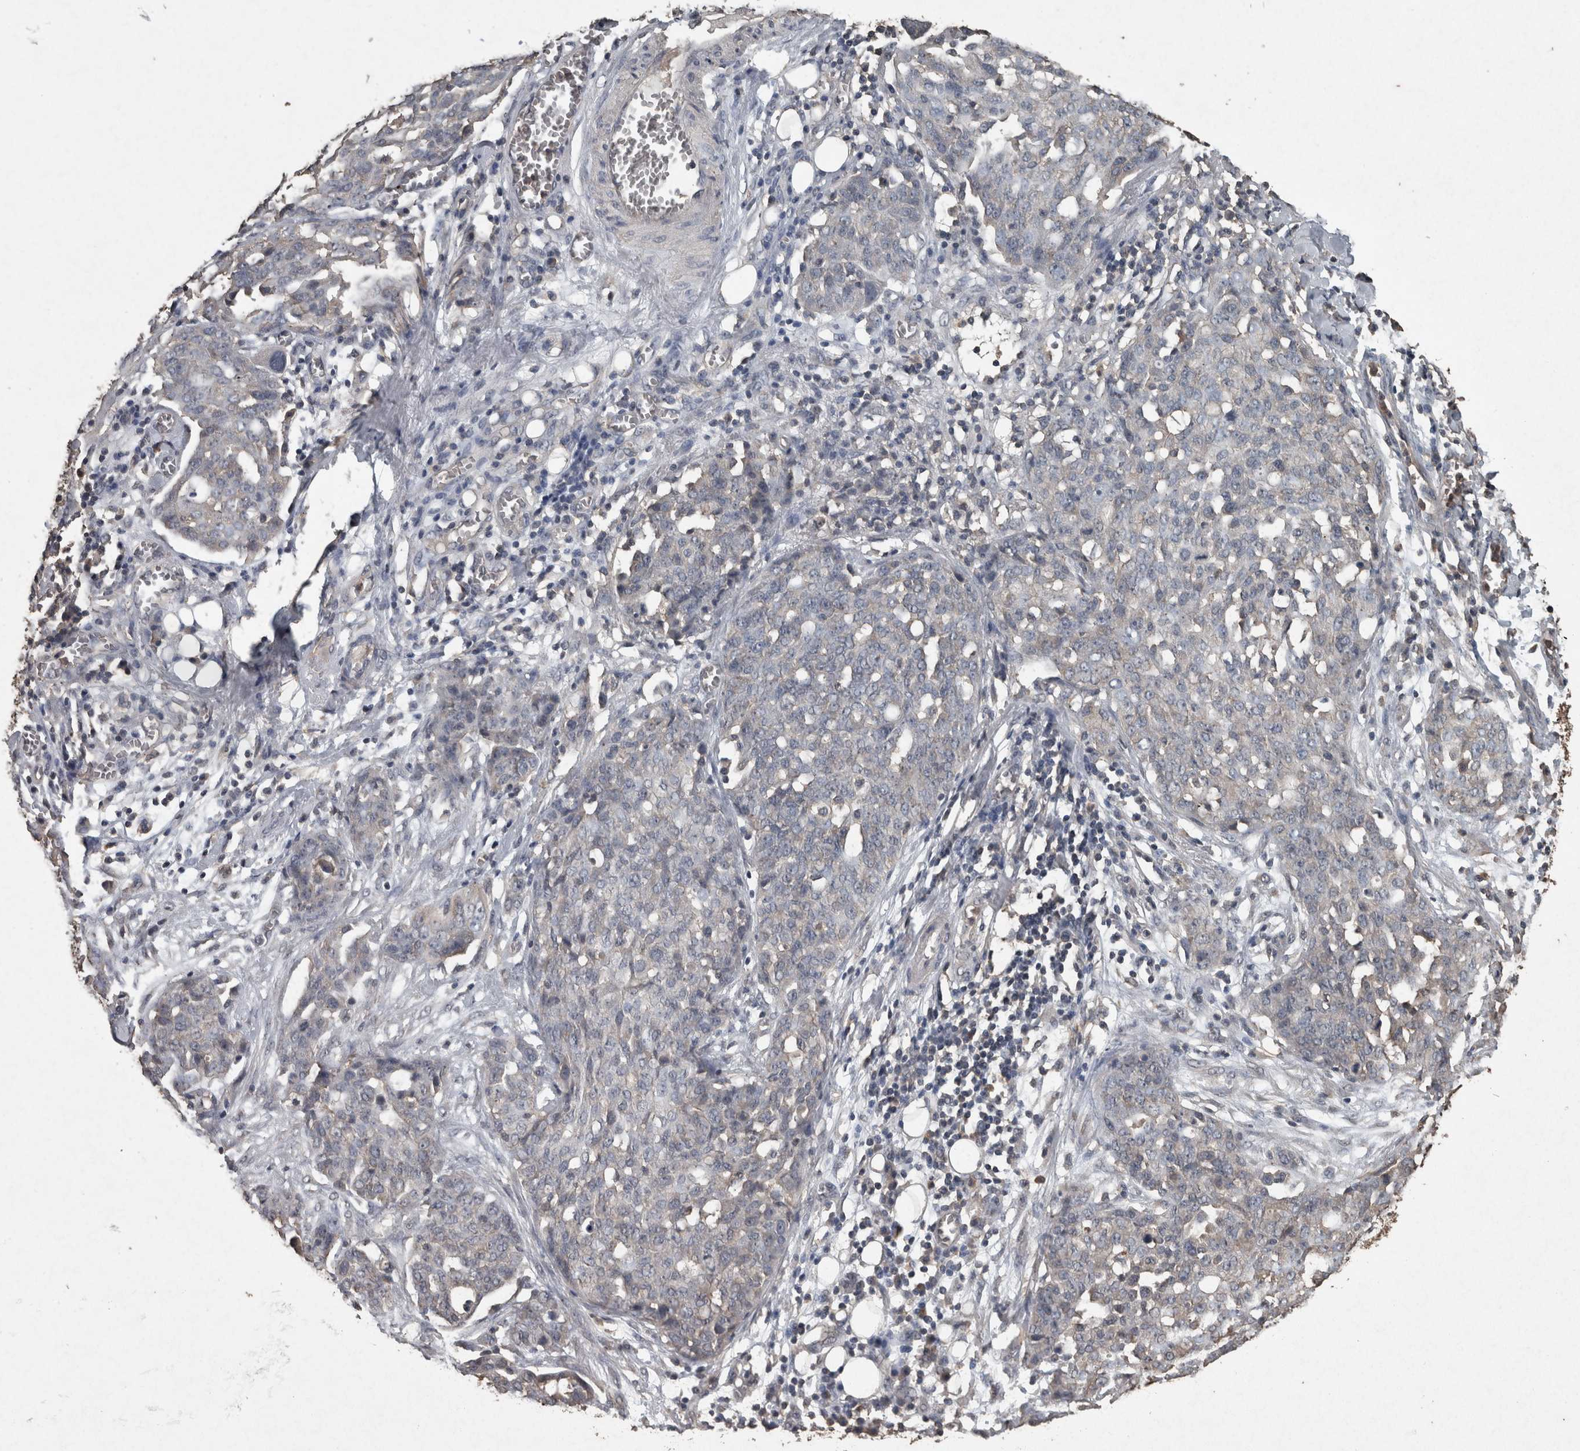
{"staining": {"intensity": "weak", "quantity": "<25%", "location": "cytoplasmic/membranous"}, "tissue": "ovarian cancer", "cell_type": "Tumor cells", "image_type": "cancer", "snomed": [{"axis": "morphology", "description": "Cystadenocarcinoma, serous, NOS"}, {"axis": "topography", "description": "Soft tissue"}, {"axis": "topography", "description": "Ovary"}], "caption": "Tumor cells show no significant protein positivity in ovarian cancer (serous cystadenocarcinoma).", "gene": "FGFRL1", "patient": {"sex": "female", "age": 57}}